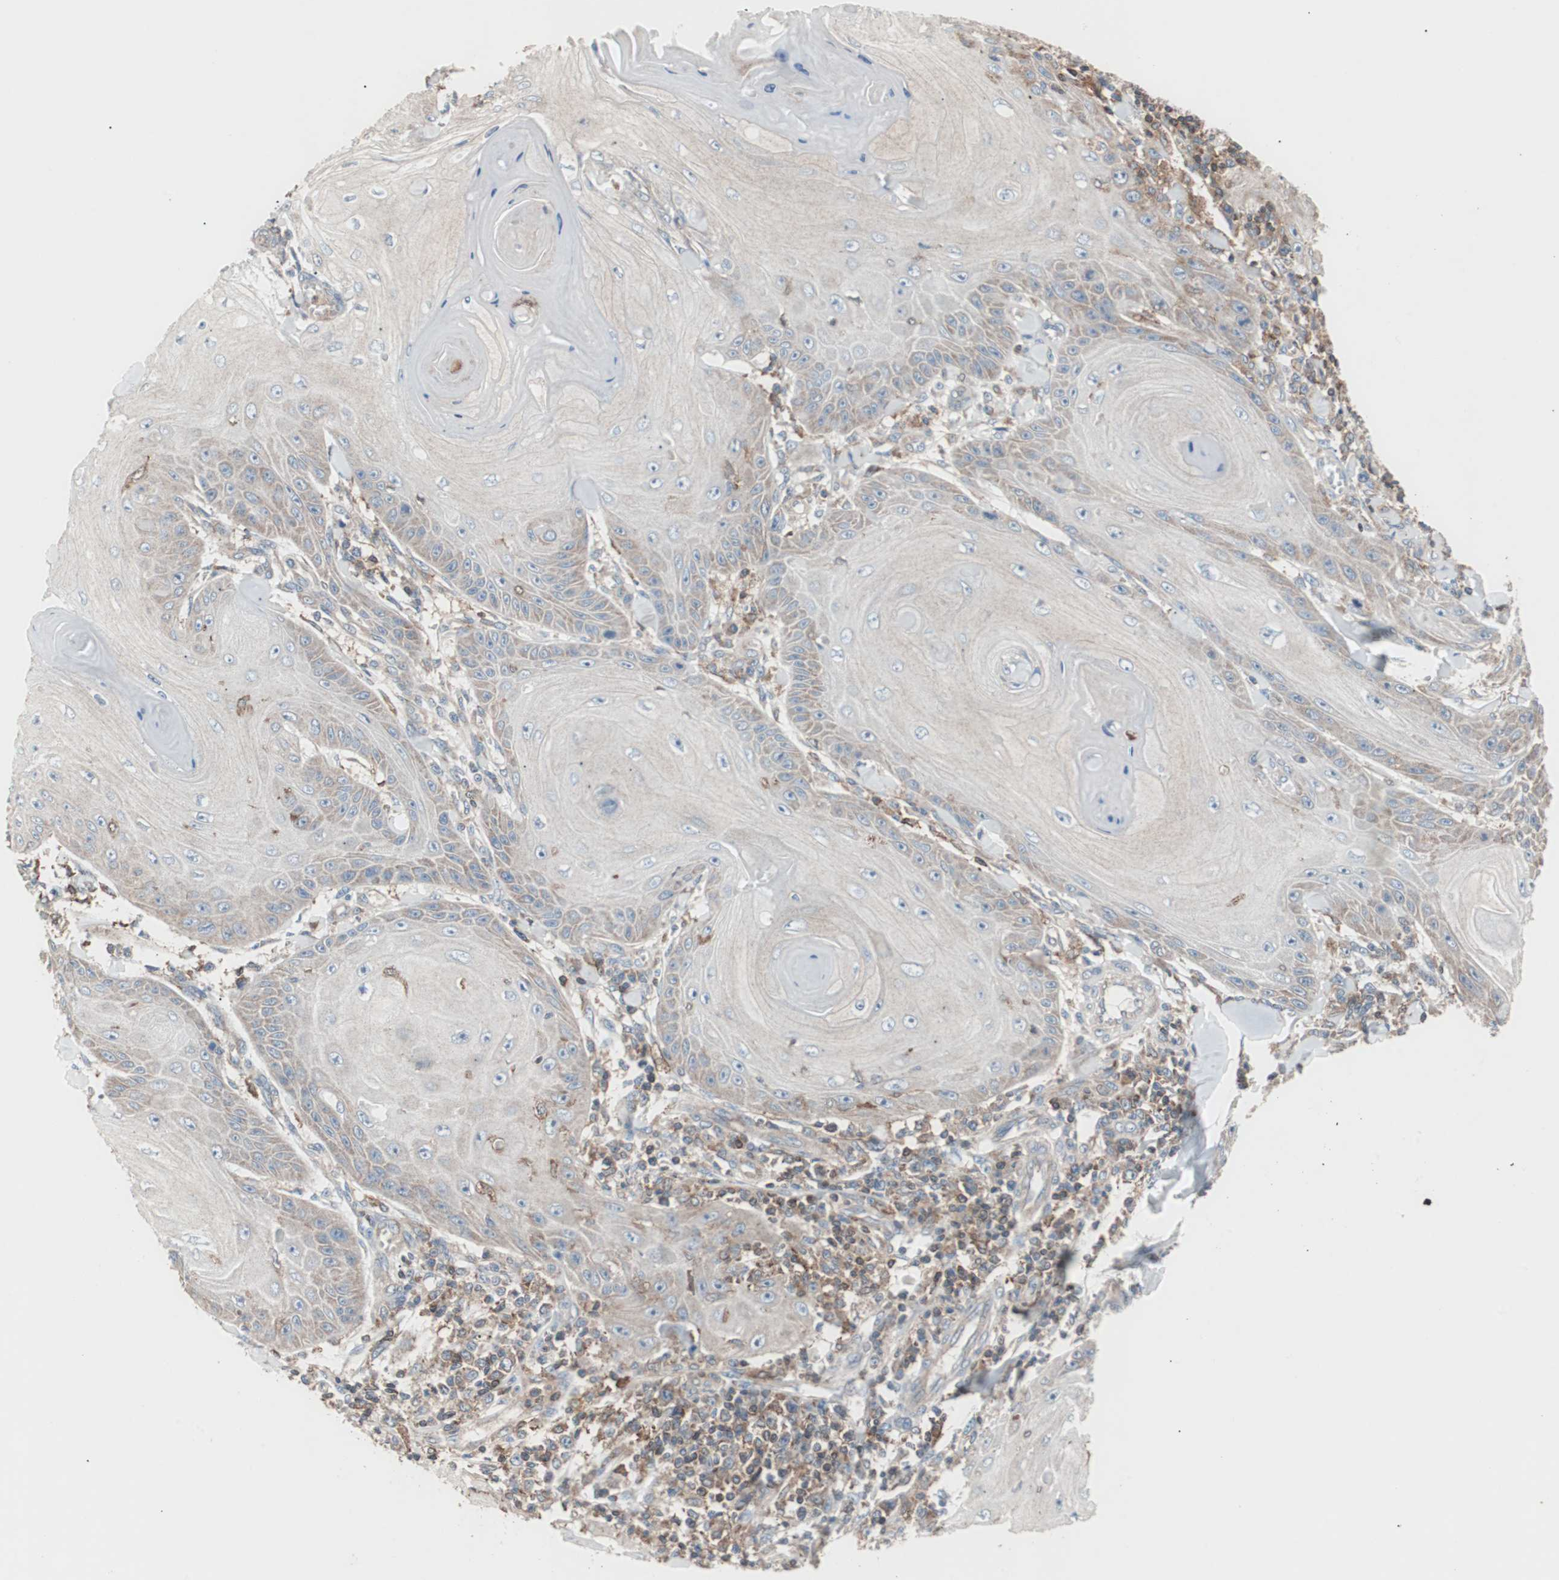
{"staining": {"intensity": "moderate", "quantity": "25%-75%", "location": "cytoplasmic/membranous"}, "tissue": "skin cancer", "cell_type": "Tumor cells", "image_type": "cancer", "snomed": [{"axis": "morphology", "description": "Squamous cell carcinoma, NOS"}, {"axis": "topography", "description": "Skin"}], "caption": "Skin cancer stained with a brown dye demonstrates moderate cytoplasmic/membranous positive staining in approximately 25%-75% of tumor cells.", "gene": "PIK3R1", "patient": {"sex": "female", "age": 78}}